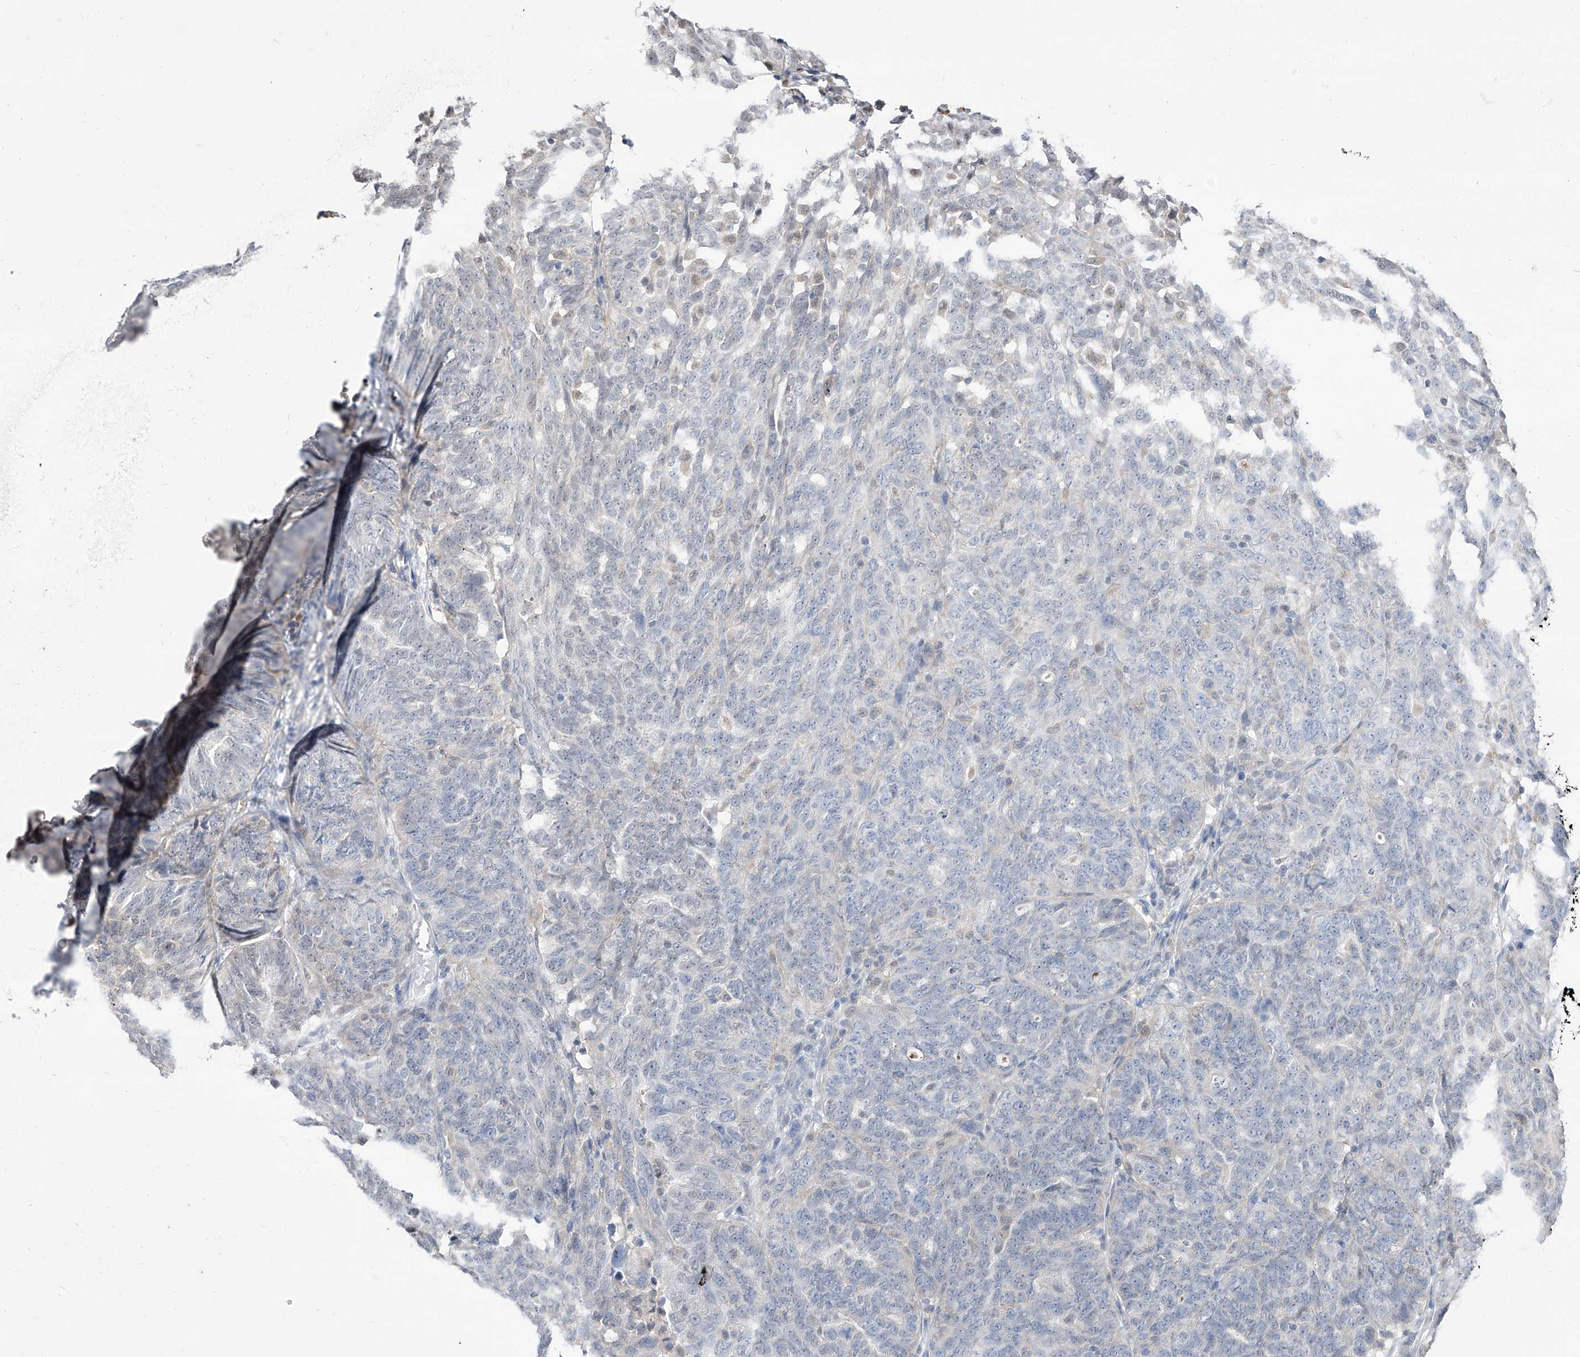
{"staining": {"intensity": "weak", "quantity": "<25%", "location": "nuclear"}, "tissue": "ovarian cancer", "cell_type": "Tumor cells", "image_type": "cancer", "snomed": [{"axis": "morphology", "description": "Cystadenocarcinoma, serous, NOS"}, {"axis": "topography", "description": "Ovary"}], "caption": "This is an IHC image of ovarian cancer (serous cystadenocarcinoma). There is no staining in tumor cells.", "gene": "BROX", "patient": {"sex": "female", "age": 59}}